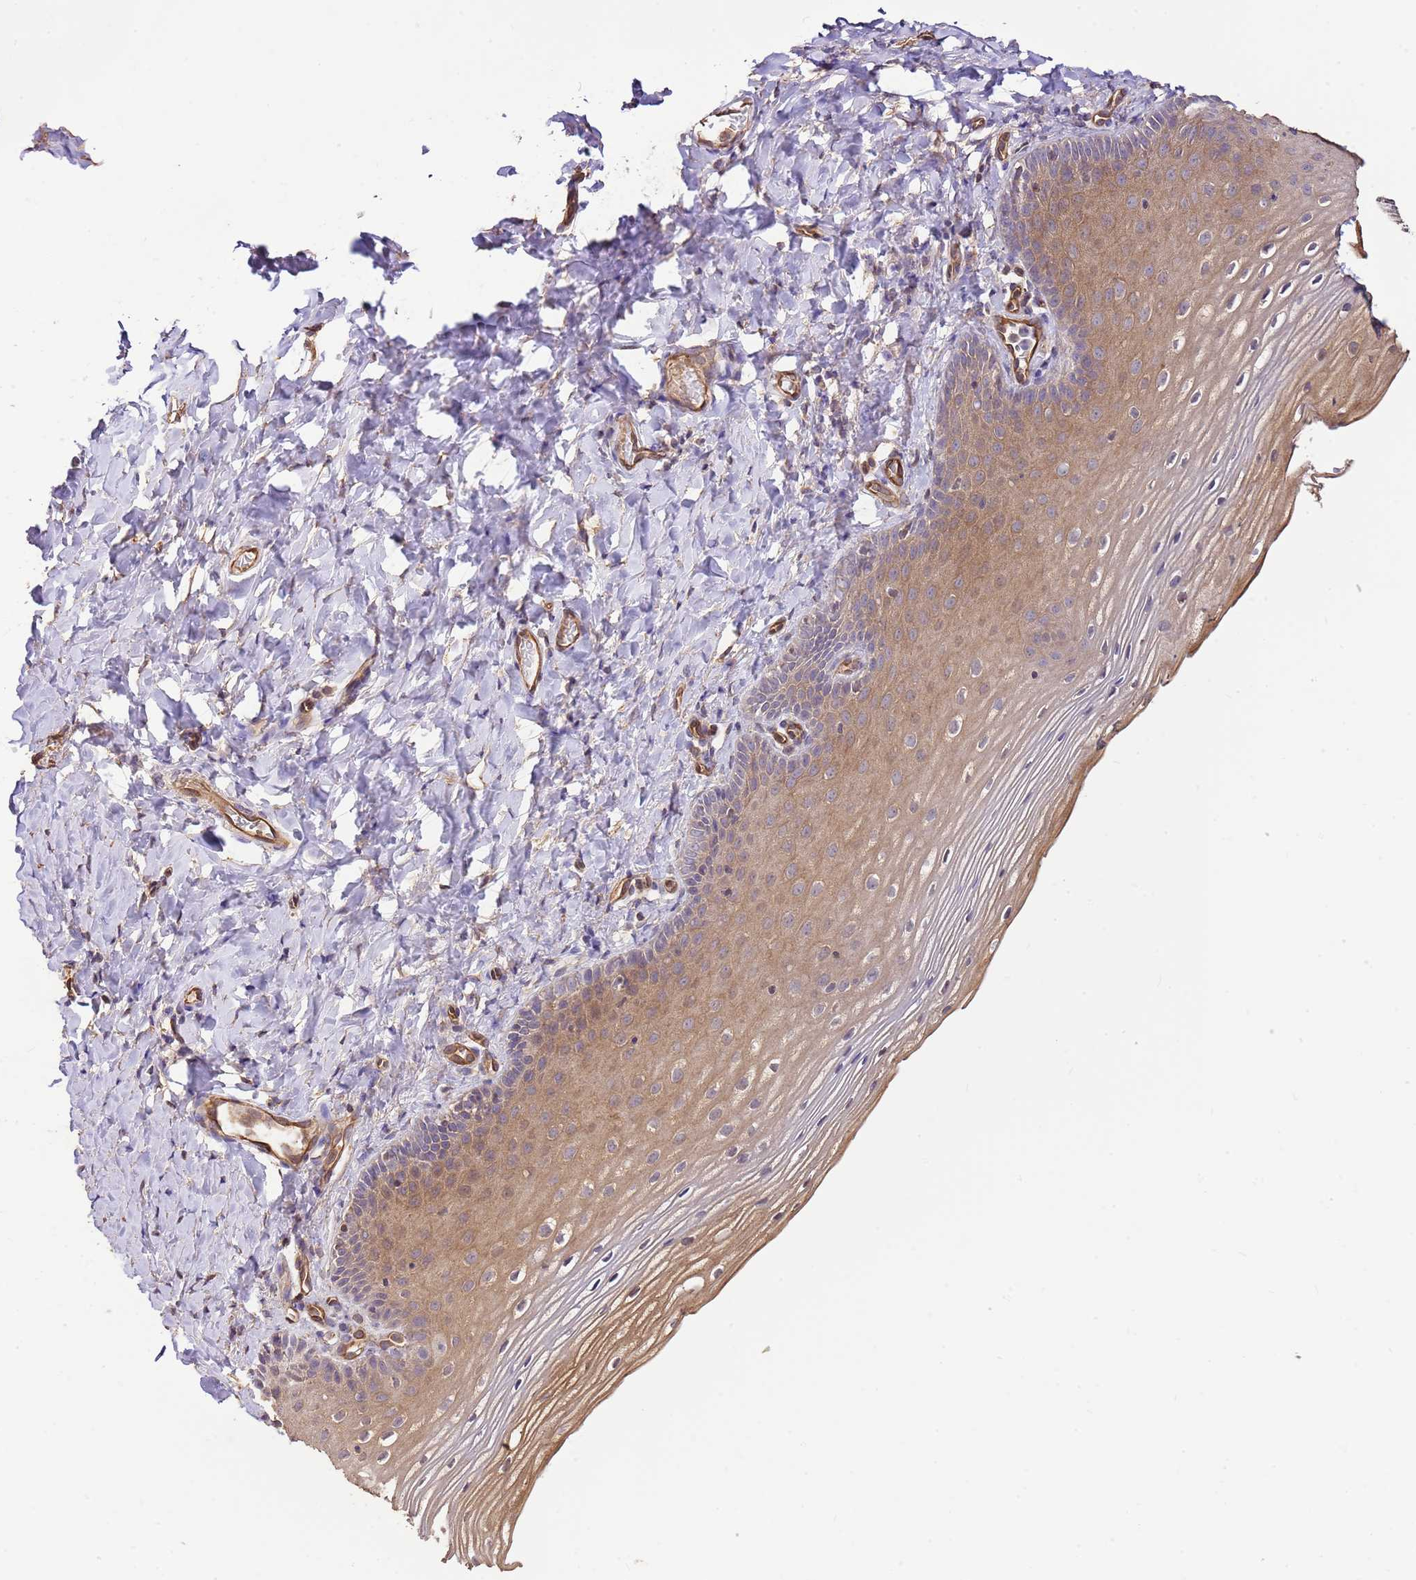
{"staining": {"intensity": "moderate", "quantity": "25%-75%", "location": "cytoplasmic/membranous"}, "tissue": "vagina", "cell_type": "Squamous epithelial cells", "image_type": "normal", "snomed": [{"axis": "morphology", "description": "Normal tissue, NOS"}, {"axis": "topography", "description": "Vagina"}], "caption": "Protein expression analysis of normal human vagina reveals moderate cytoplasmic/membranous staining in about 25%-75% of squamous epithelial cells. (Brightfield microscopy of DAB IHC at high magnification).", "gene": "DOCK9", "patient": {"sex": "female", "age": 60}}